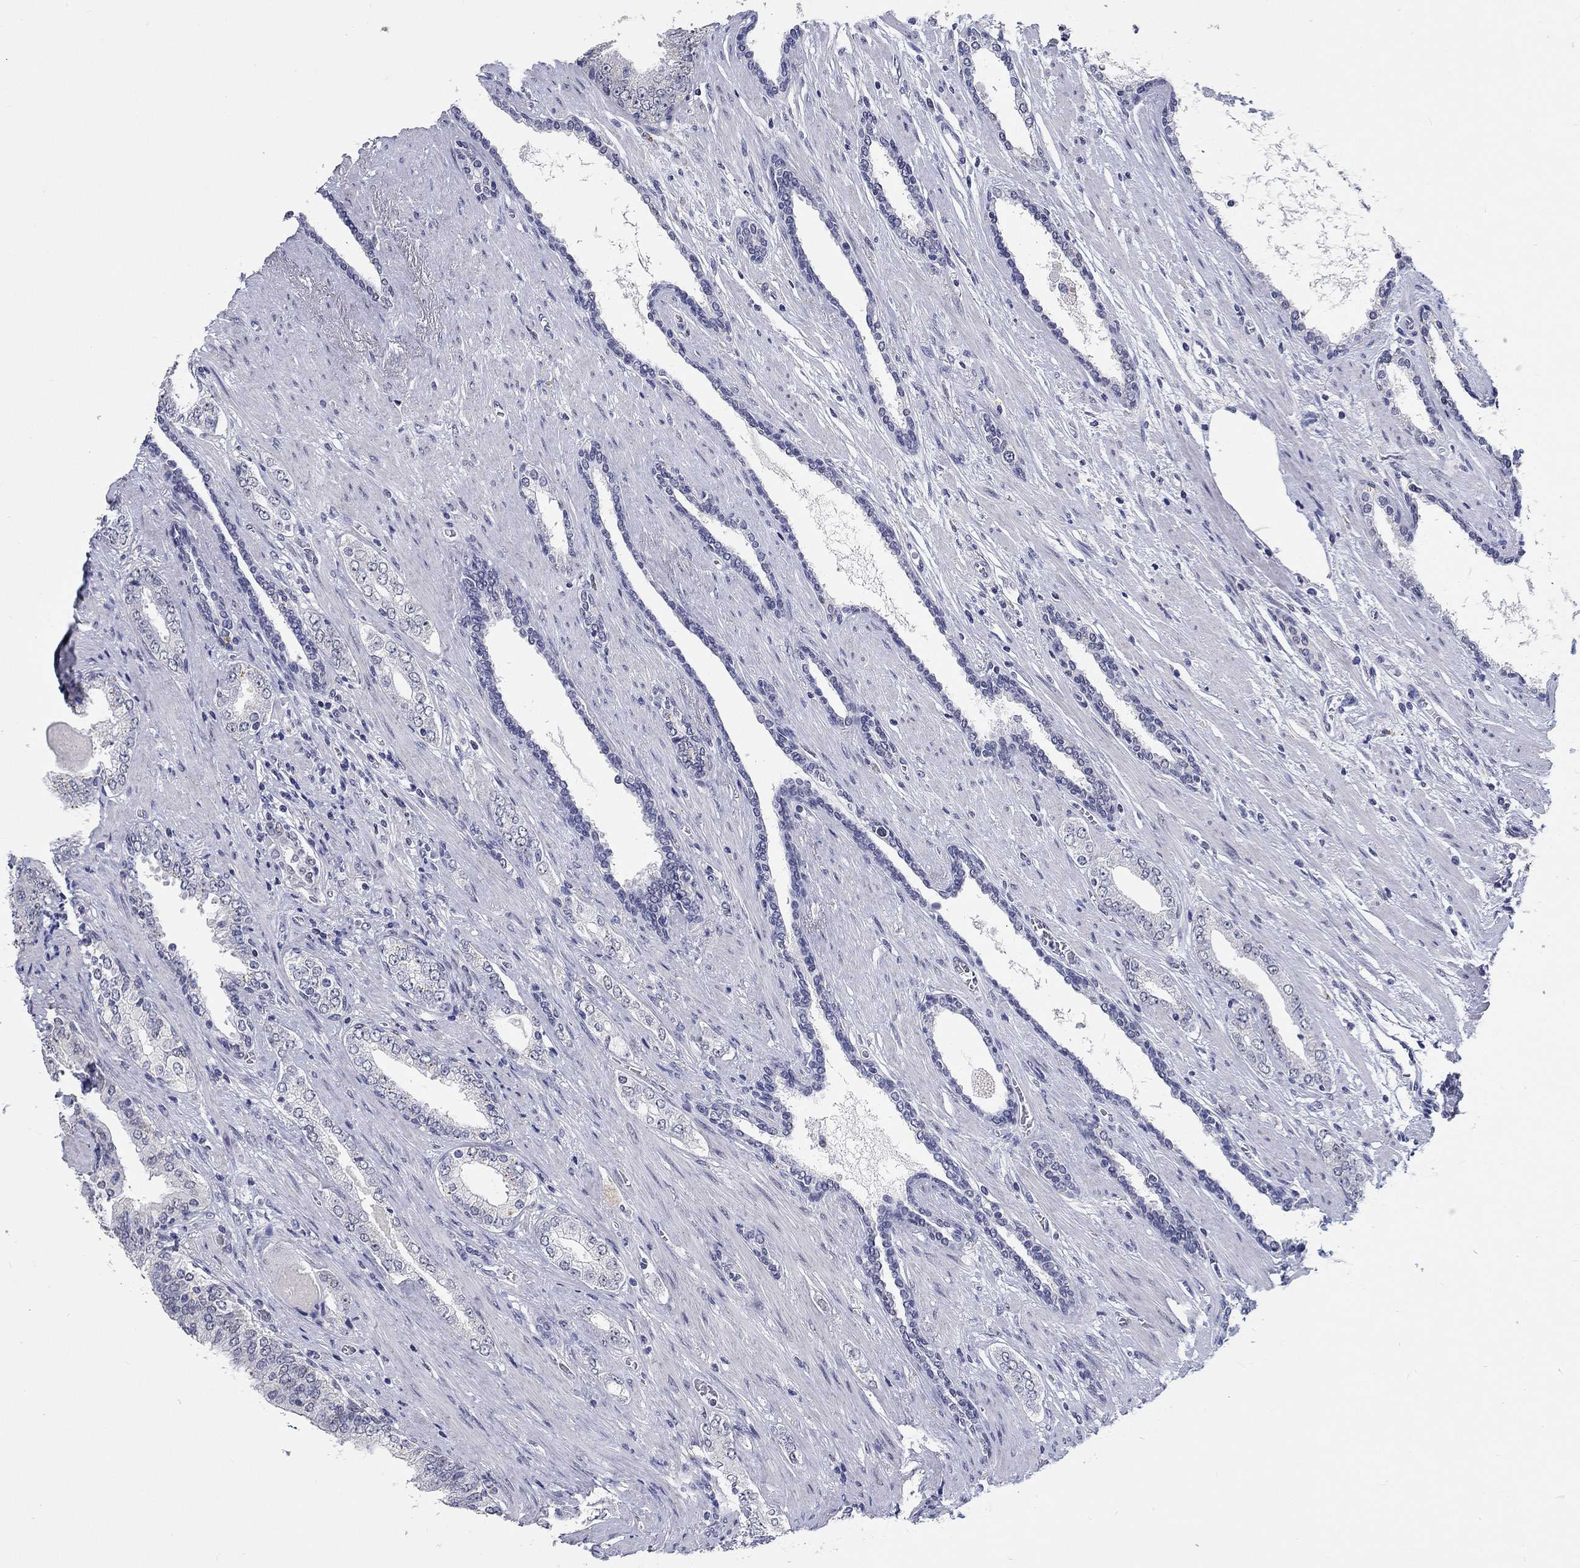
{"staining": {"intensity": "negative", "quantity": "none", "location": "none"}, "tissue": "prostate cancer", "cell_type": "Tumor cells", "image_type": "cancer", "snomed": [{"axis": "morphology", "description": "Adenocarcinoma, Low grade"}, {"axis": "topography", "description": "Prostate and seminal vesicle, NOS"}], "caption": "Micrograph shows no significant protein staining in tumor cells of prostate cancer. (DAB immunohistochemistry, high magnification).", "gene": "GRIN1", "patient": {"sex": "male", "age": 61}}